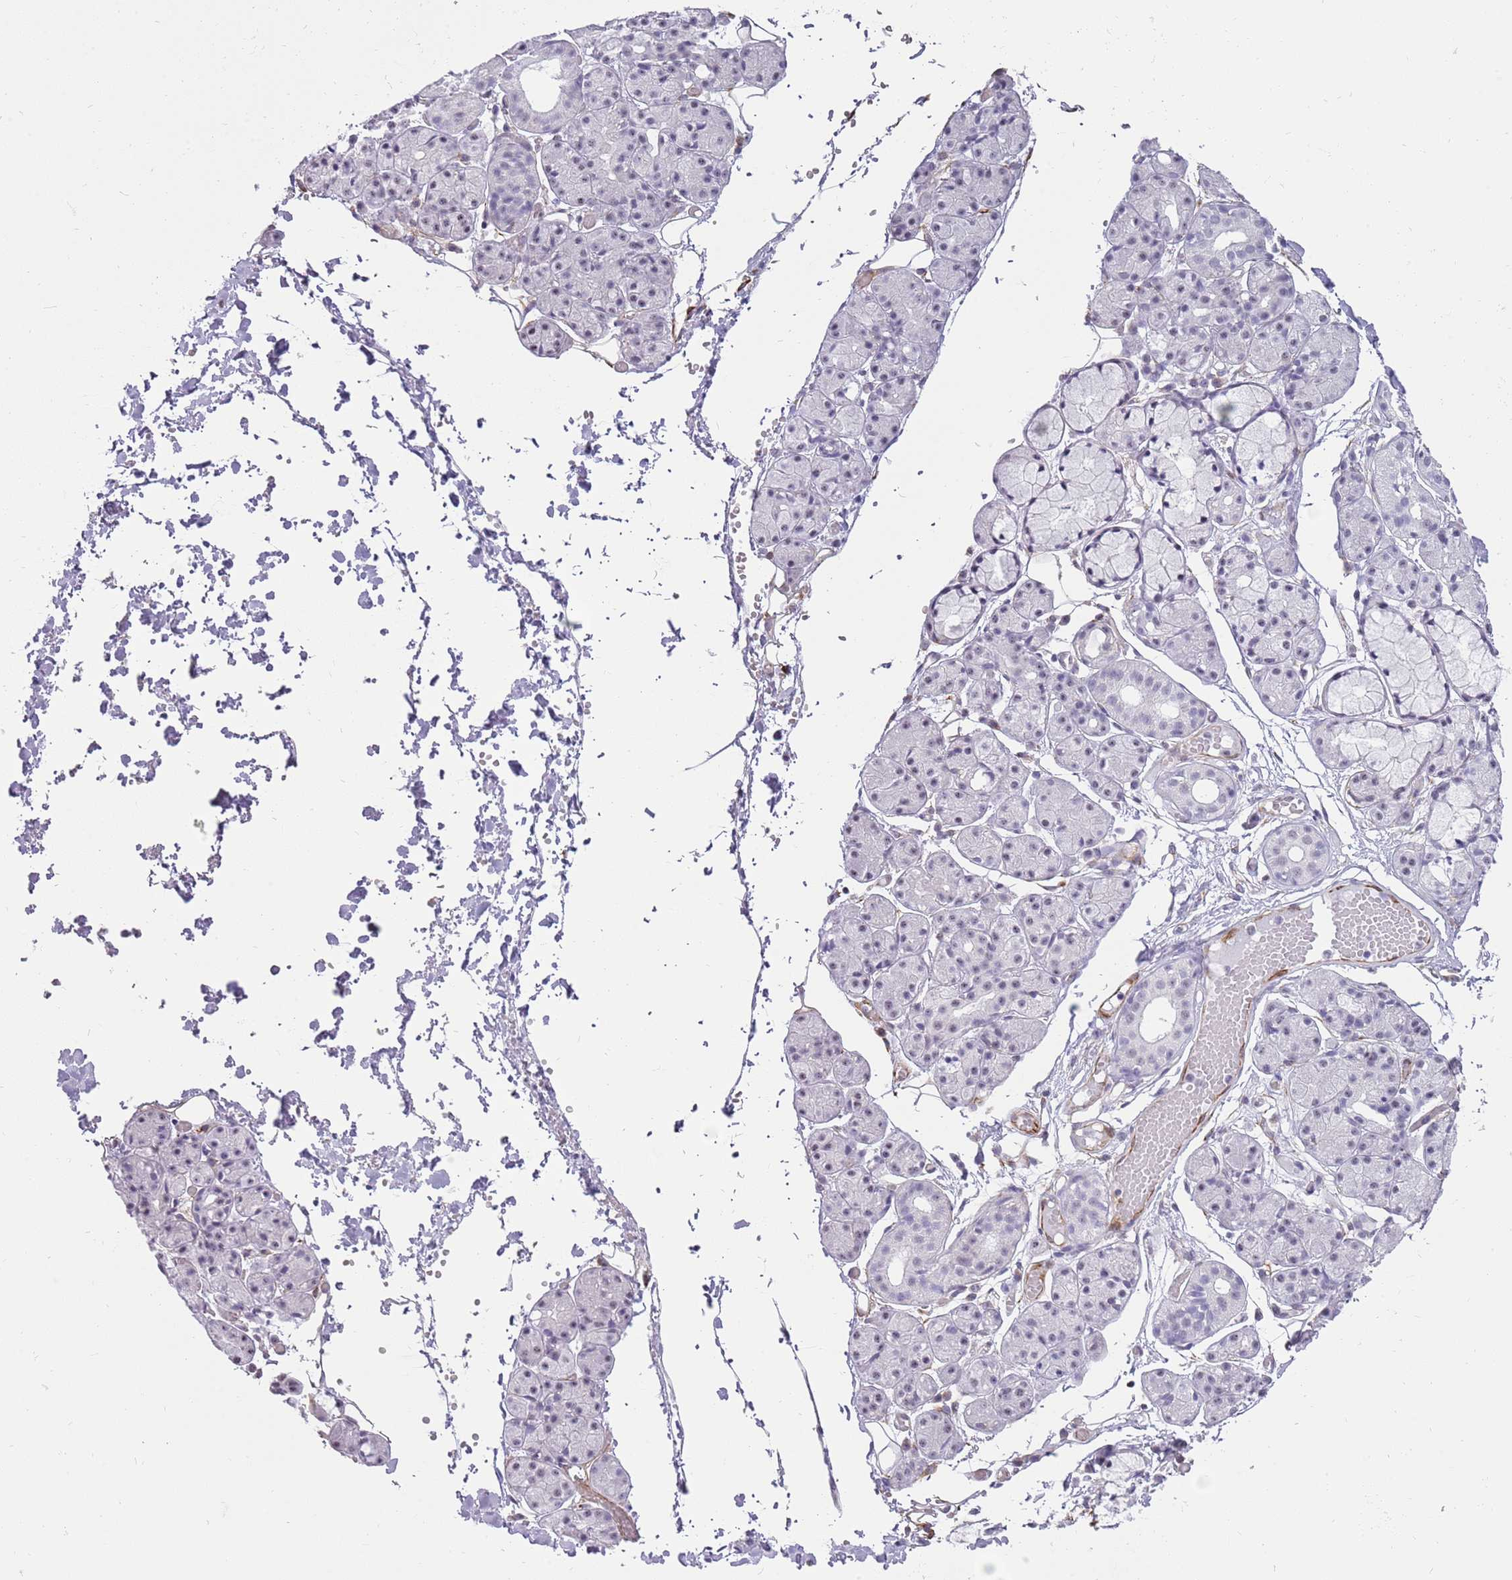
{"staining": {"intensity": "negative", "quantity": "none", "location": "none"}, "tissue": "salivary gland", "cell_type": "Glandular cells", "image_type": "normal", "snomed": [{"axis": "morphology", "description": "Normal tissue, NOS"}, {"axis": "topography", "description": "Salivary gland"}], "caption": "Immunohistochemistry (IHC) micrograph of benign salivary gland: salivary gland stained with DAB reveals no significant protein positivity in glandular cells.", "gene": "ENSG00000271254", "patient": {"sex": "male", "age": 63}}